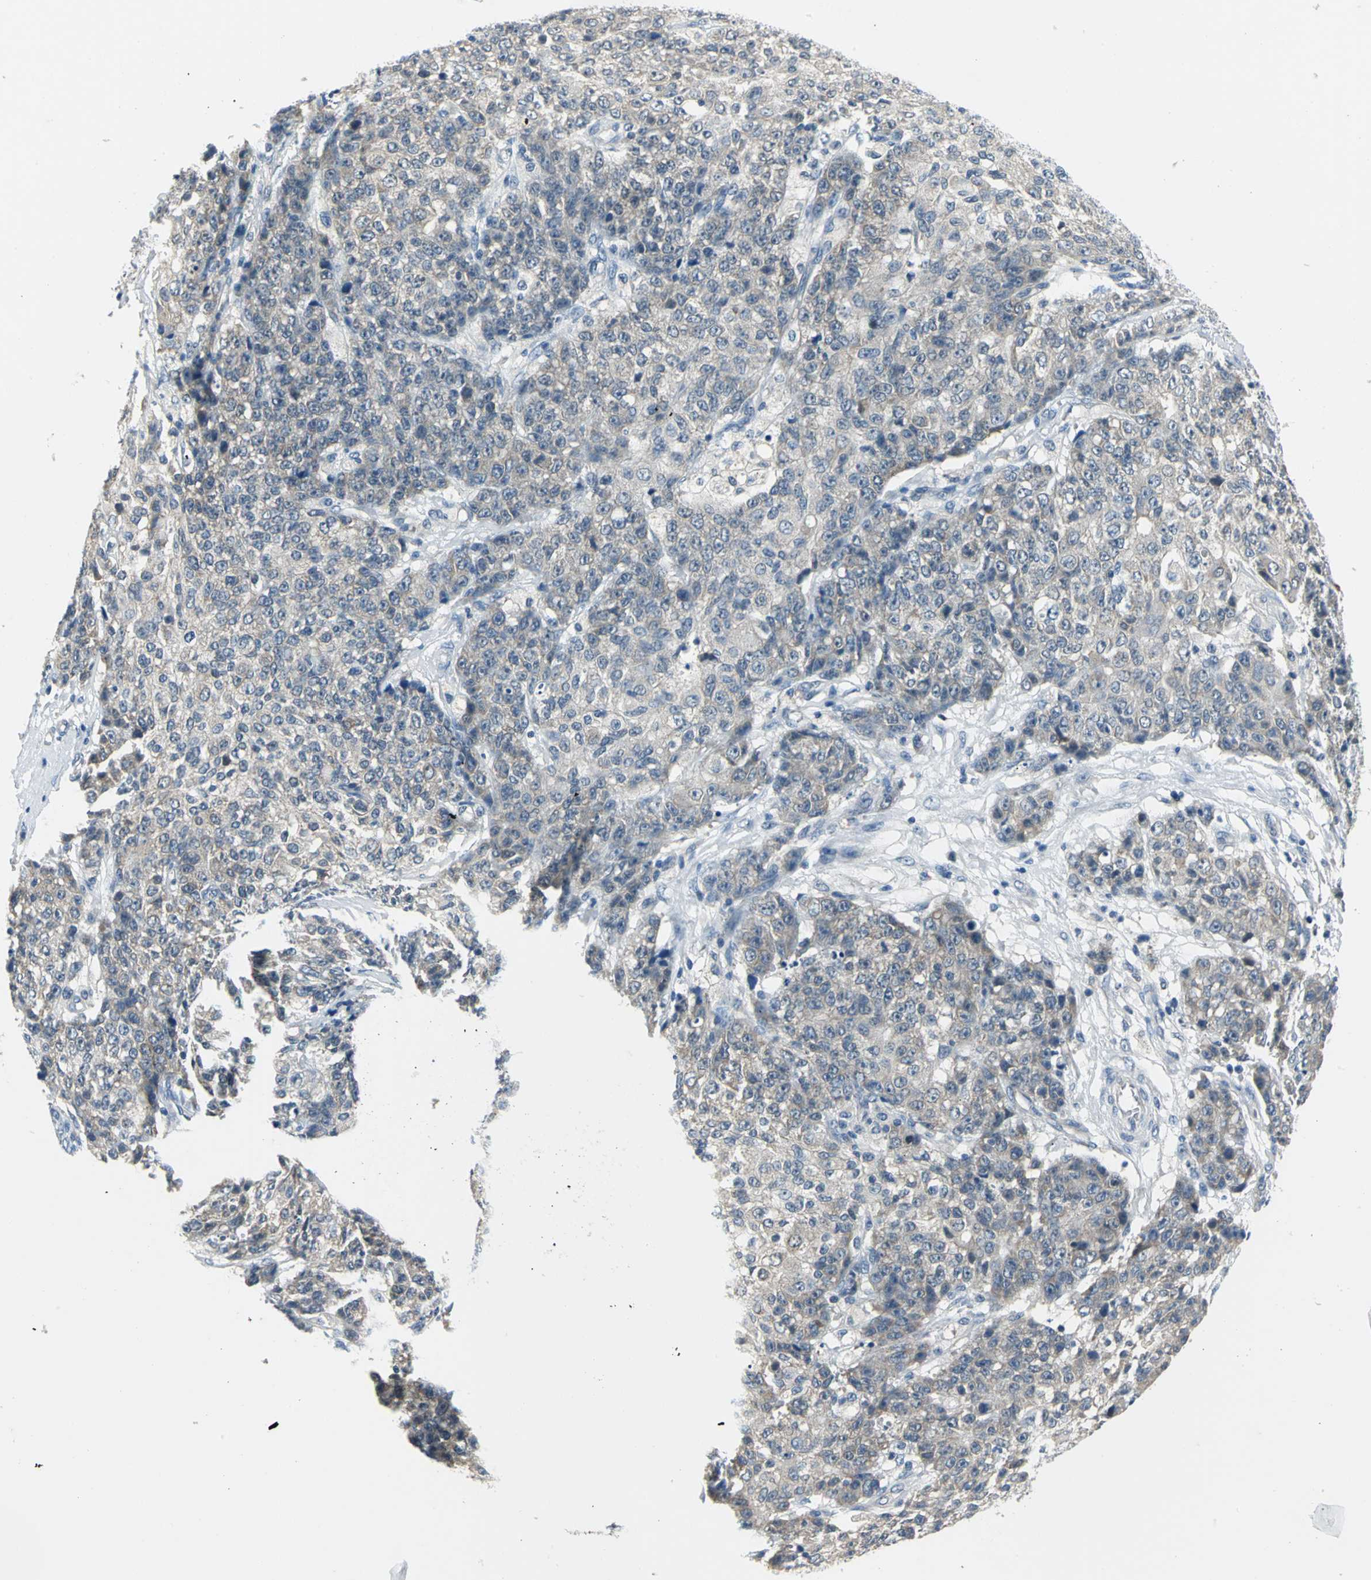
{"staining": {"intensity": "weak", "quantity": "25%-75%", "location": "cytoplasmic/membranous"}, "tissue": "ovarian cancer", "cell_type": "Tumor cells", "image_type": "cancer", "snomed": [{"axis": "morphology", "description": "Carcinoma, endometroid"}, {"axis": "topography", "description": "Ovary"}], "caption": "Endometroid carcinoma (ovarian) tissue reveals weak cytoplasmic/membranous positivity in approximately 25%-75% of tumor cells, visualized by immunohistochemistry. The protein of interest is shown in brown color, while the nuclei are stained blue.", "gene": "ZNF415", "patient": {"sex": "female", "age": 42}}